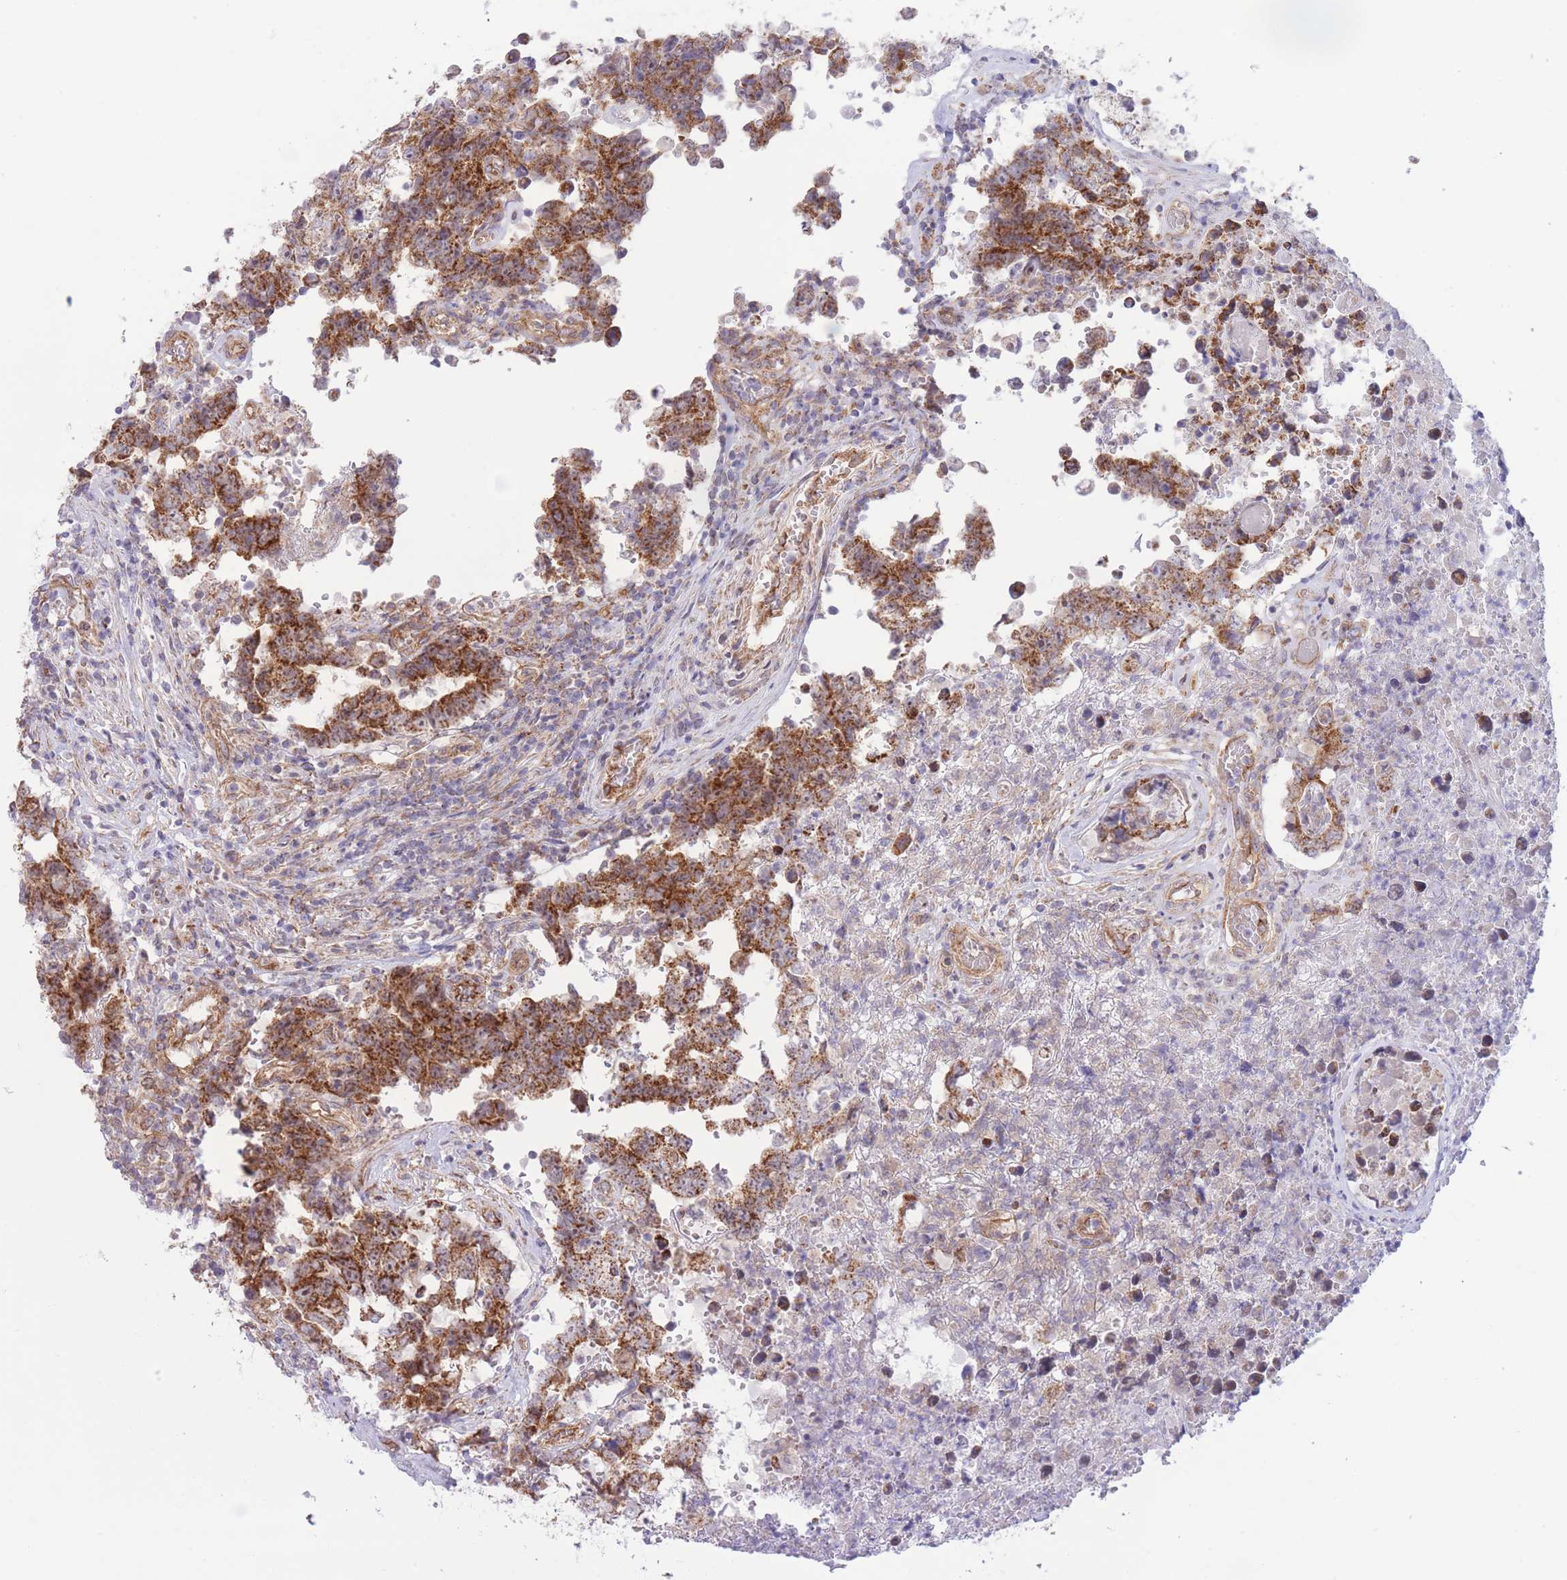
{"staining": {"intensity": "strong", "quantity": ">75%", "location": "cytoplasmic/membranous"}, "tissue": "testis cancer", "cell_type": "Tumor cells", "image_type": "cancer", "snomed": [{"axis": "morphology", "description": "Normal tissue, NOS"}, {"axis": "morphology", "description": "Carcinoma, Embryonal, NOS"}, {"axis": "topography", "description": "Testis"}, {"axis": "topography", "description": "Epididymis"}], "caption": "Testis cancer (embryonal carcinoma) stained with a protein marker exhibits strong staining in tumor cells.", "gene": "MRPS31", "patient": {"sex": "male", "age": 25}}